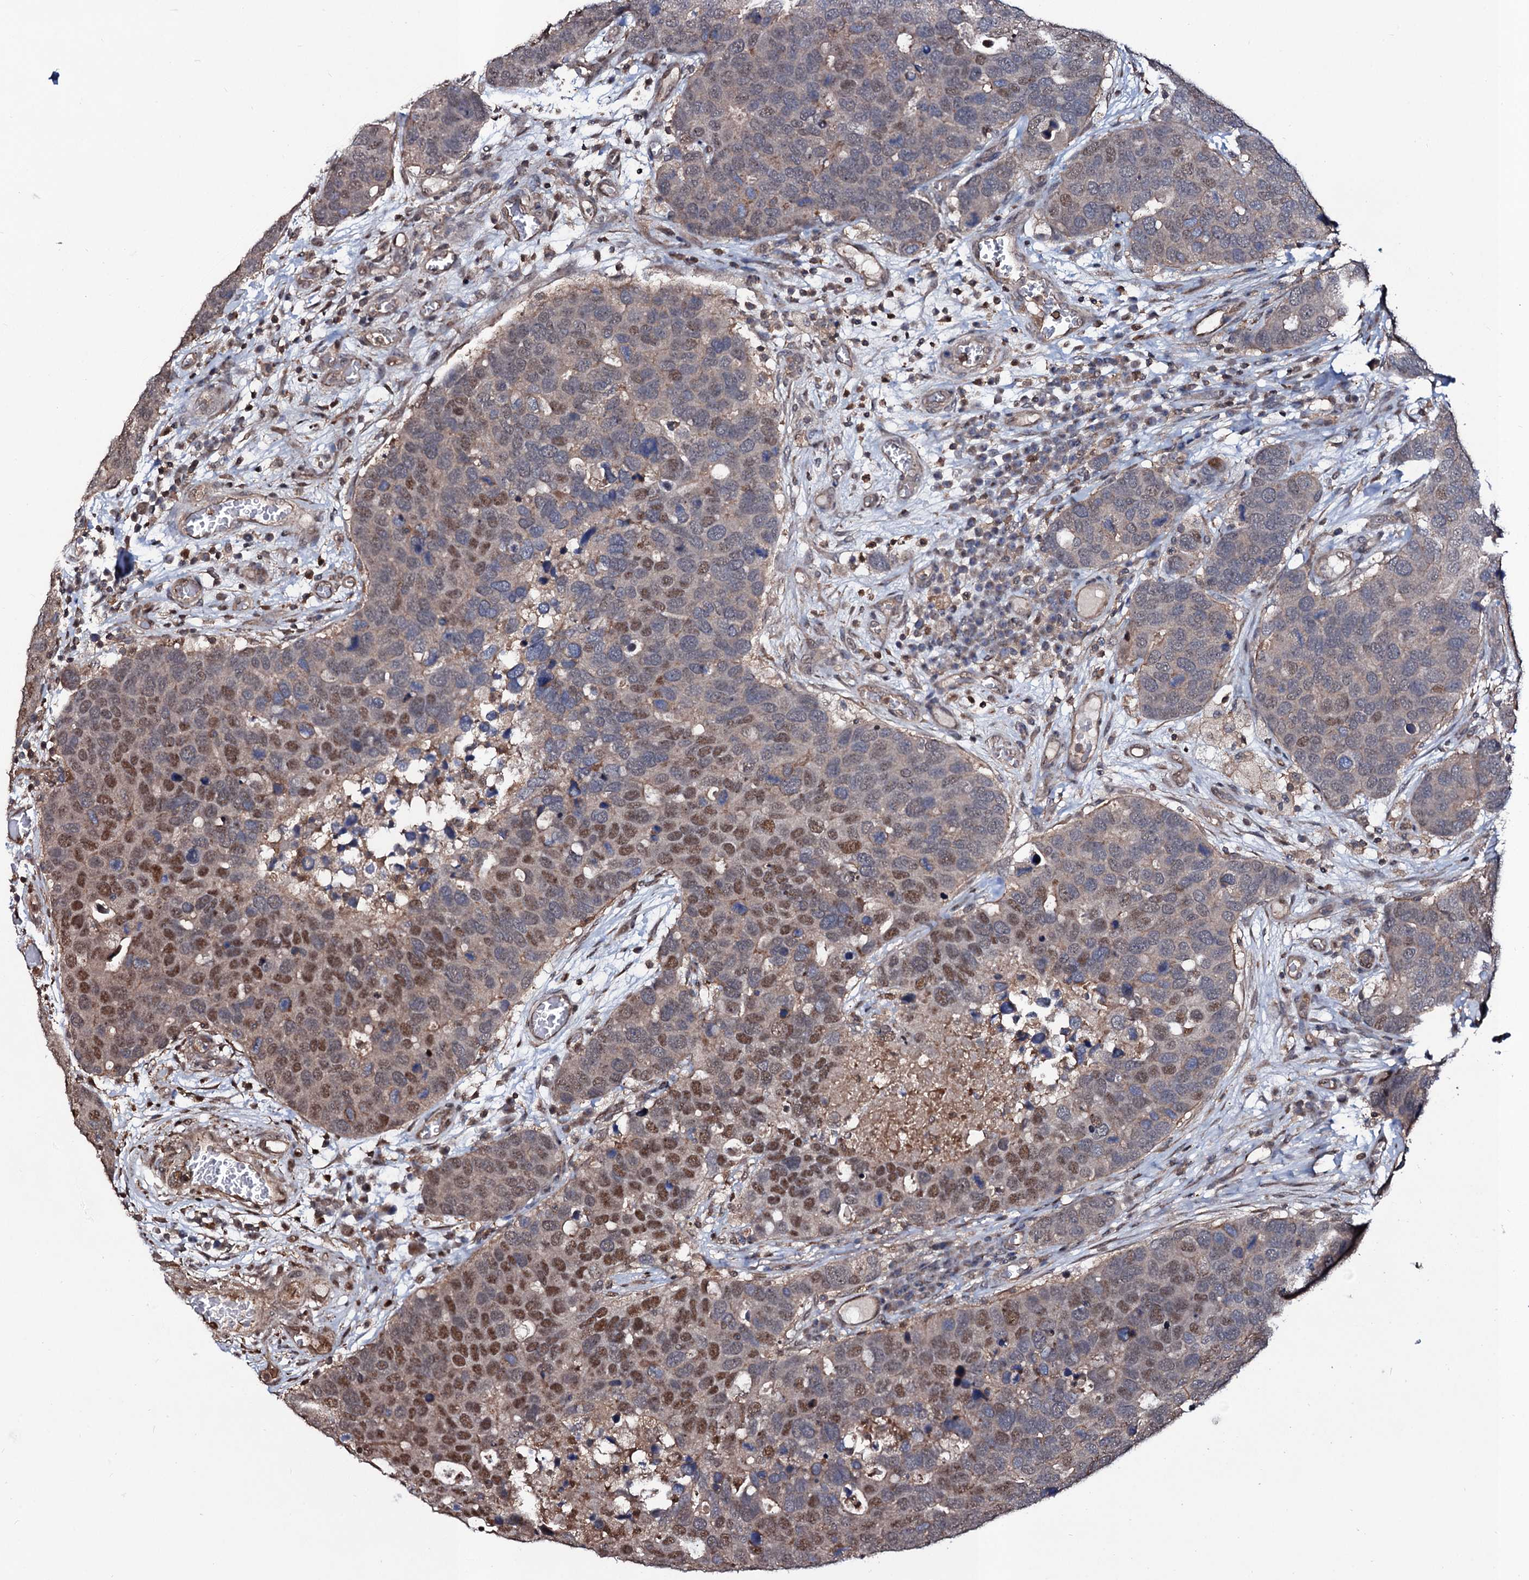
{"staining": {"intensity": "moderate", "quantity": "<25%", "location": "nuclear"}, "tissue": "breast cancer", "cell_type": "Tumor cells", "image_type": "cancer", "snomed": [{"axis": "morphology", "description": "Duct carcinoma"}, {"axis": "topography", "description": "Breast"}], "caption": "Moderate nuclear positivity is present in approximately <25% of tumor cells in breast cancer. Using DAB (brown) and hematoxylin (blue) stains, captured at high magnification using brightfield microscopy.", "gene": "COG6", "patient": {"sex": "female", "age": 83}}